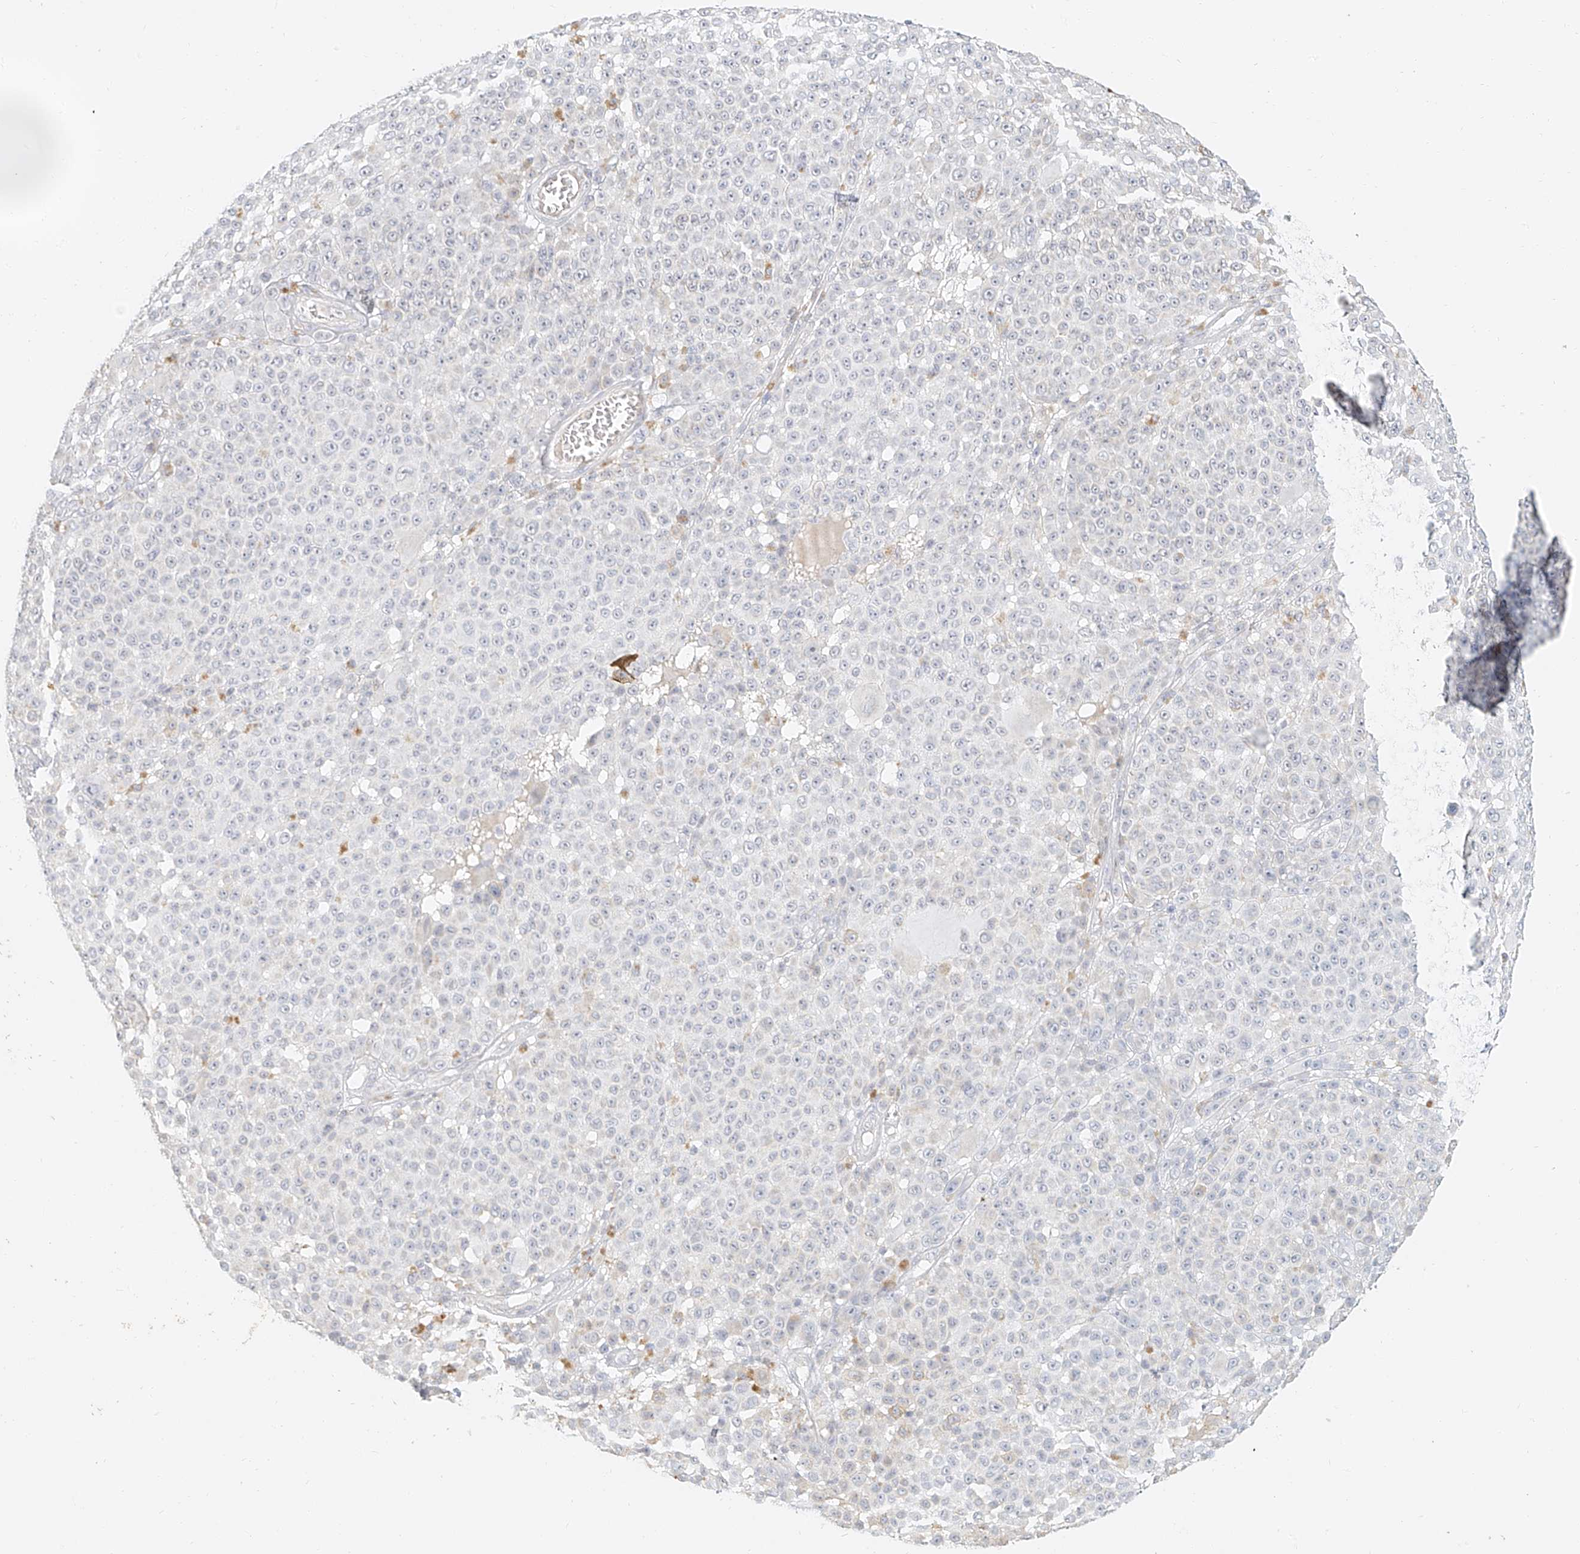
{"staining": {"intensity": "negative", "quantity": "none", "location": "none"}, "tissue": "melanoma", "cell_type": "Tumor cells", "image_type": "cancer", "snomed": [{"axis": "morphology", "description": "Malignant melanoma, NOS"}, {"axis": "topography", "description": "Skin"}], "caption": "Immunohistochemistry (IHC) histopathology image of neoplastic tissue: human melanoma stained with DAB reveals no significant protein expression in tumor cells.", "gene": "CXorf58", "patient": {"sex": "female", "age": 94}}